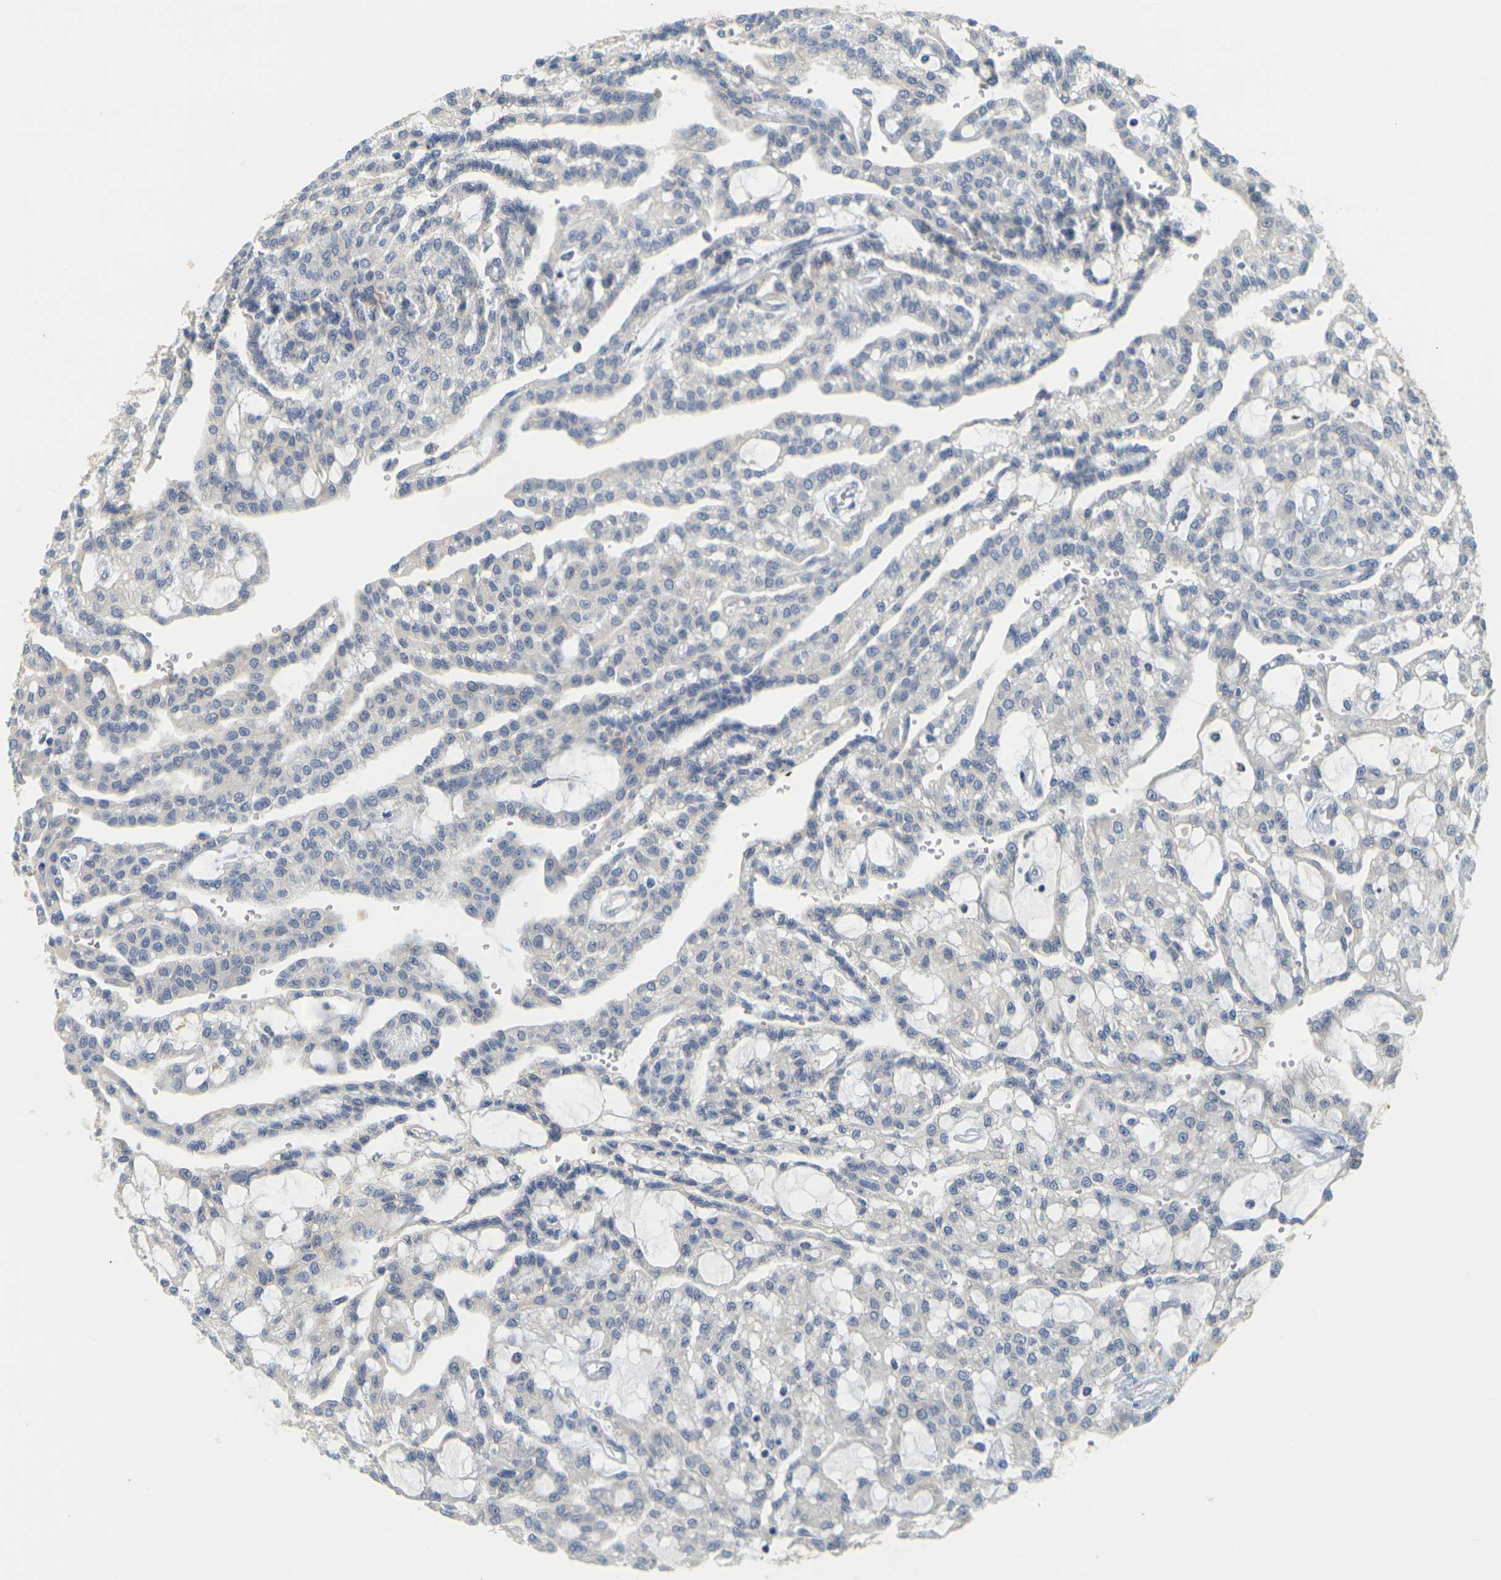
{"staining": {"intensity": "negative", "quantity": "none", "location": "none"}, "tissue": "renal cancer", "cell_type": "Tumor cells", "image_type": "cancer", "snomed": [{"axis": "morphology", "description": "Adenocarcinoma, NOS"}, {"axis": "topography", "description": "Kidney"}], "caption": "The image reveals no significant positivity in tumor cells of renal cancer.", "gene": "GDAP1", "patient": {"sex": "male", "age": 63}}